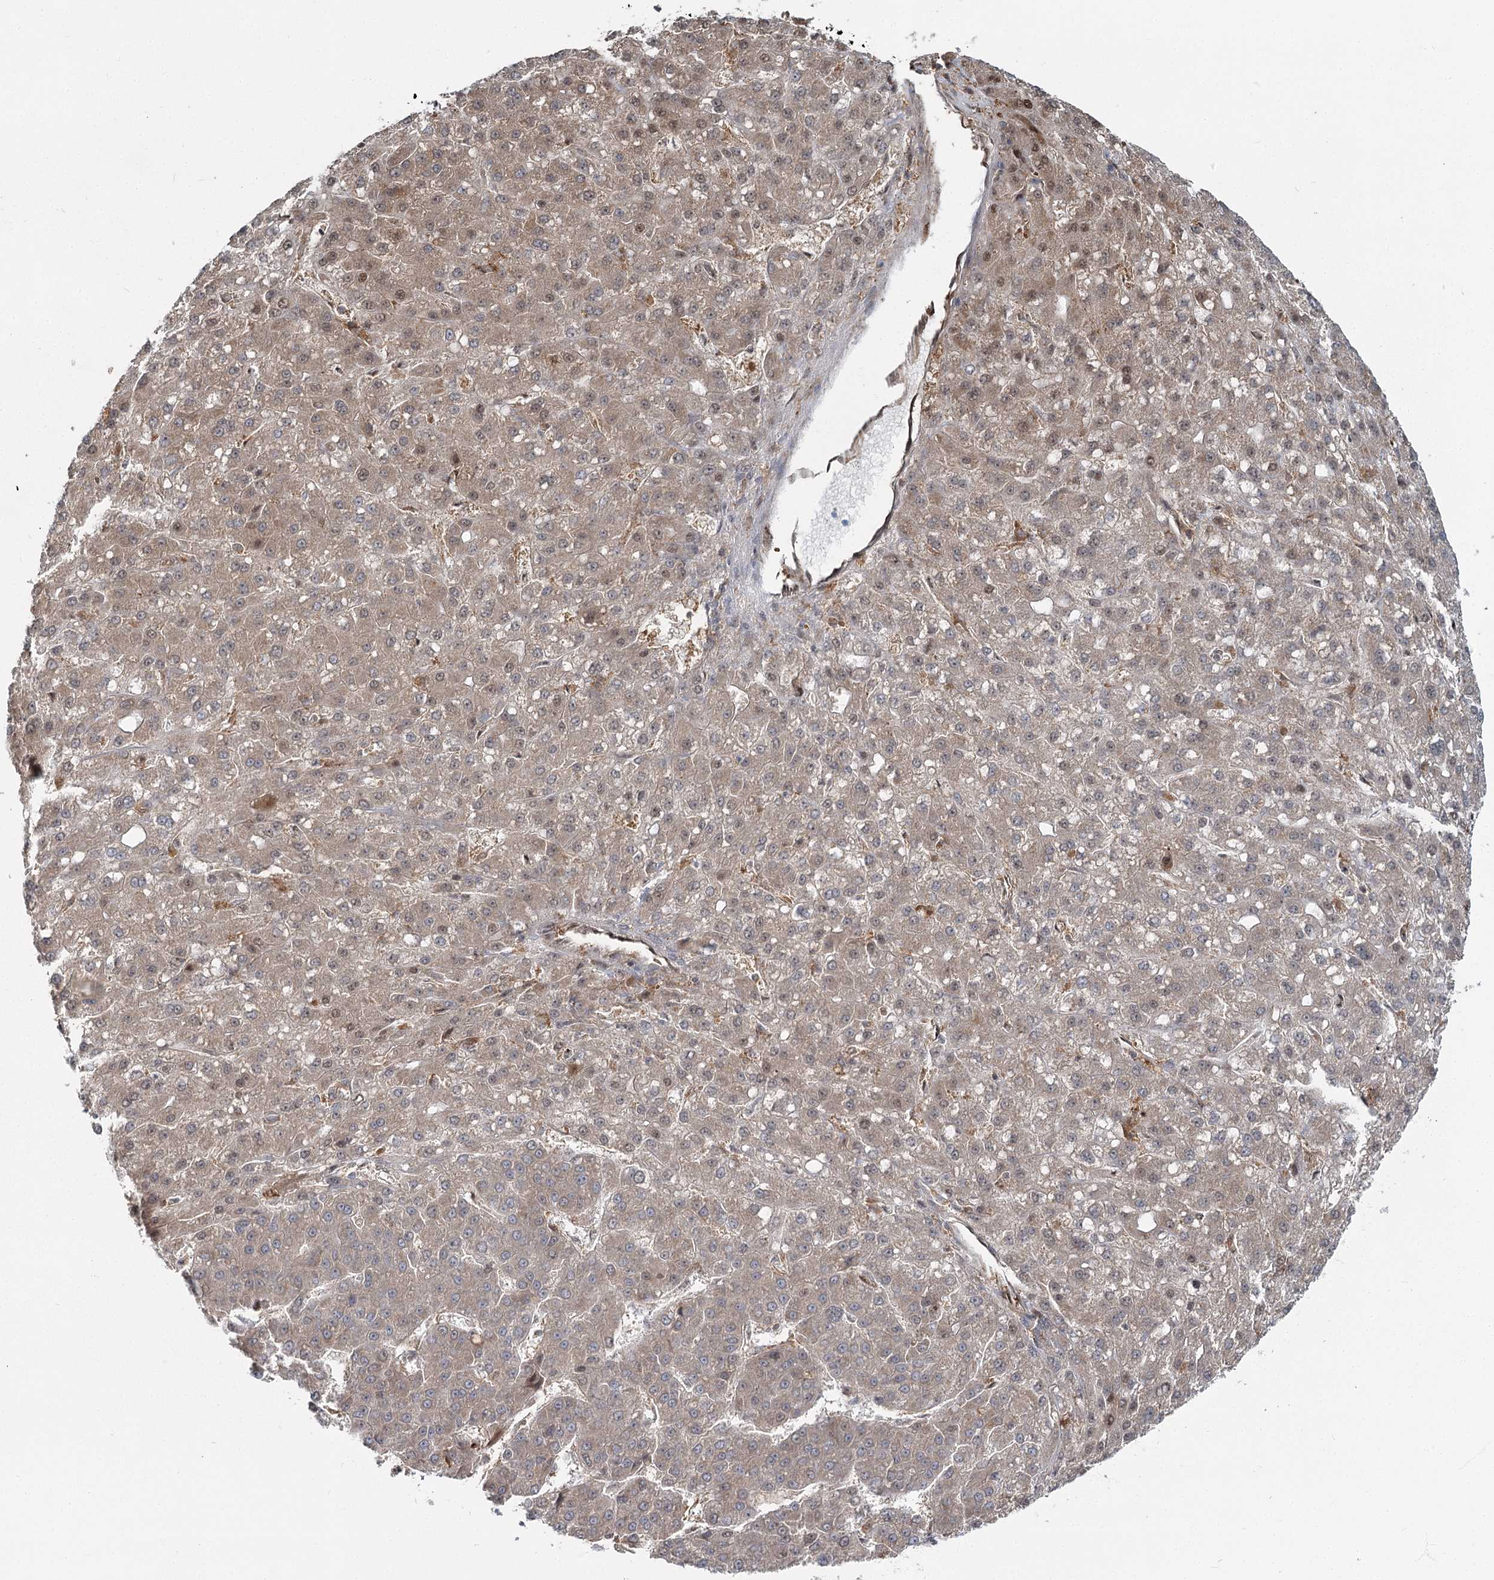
{"staining": {"intensity": "weak", "quantity": ">75%", "location": "cytoplasmic/membranous,nuclear"}, "tissue": "liver cancer", "cell_type": "Tumor cells", "image_type": "cancer", "snomed": [{"axis": "morphology", "description": "Carcinoma, Hepatocellular, NOS"}, {"axis": "topography", "description": "Liver"}], "caption": "Weak cytoplasmic/membranous and nuclear positivity for a protein is identified in approximately >75% of tumor cells of liver cancer using IHC.", "gene": "THNSL1", "patient": {"sex": "male", "age": 67}}